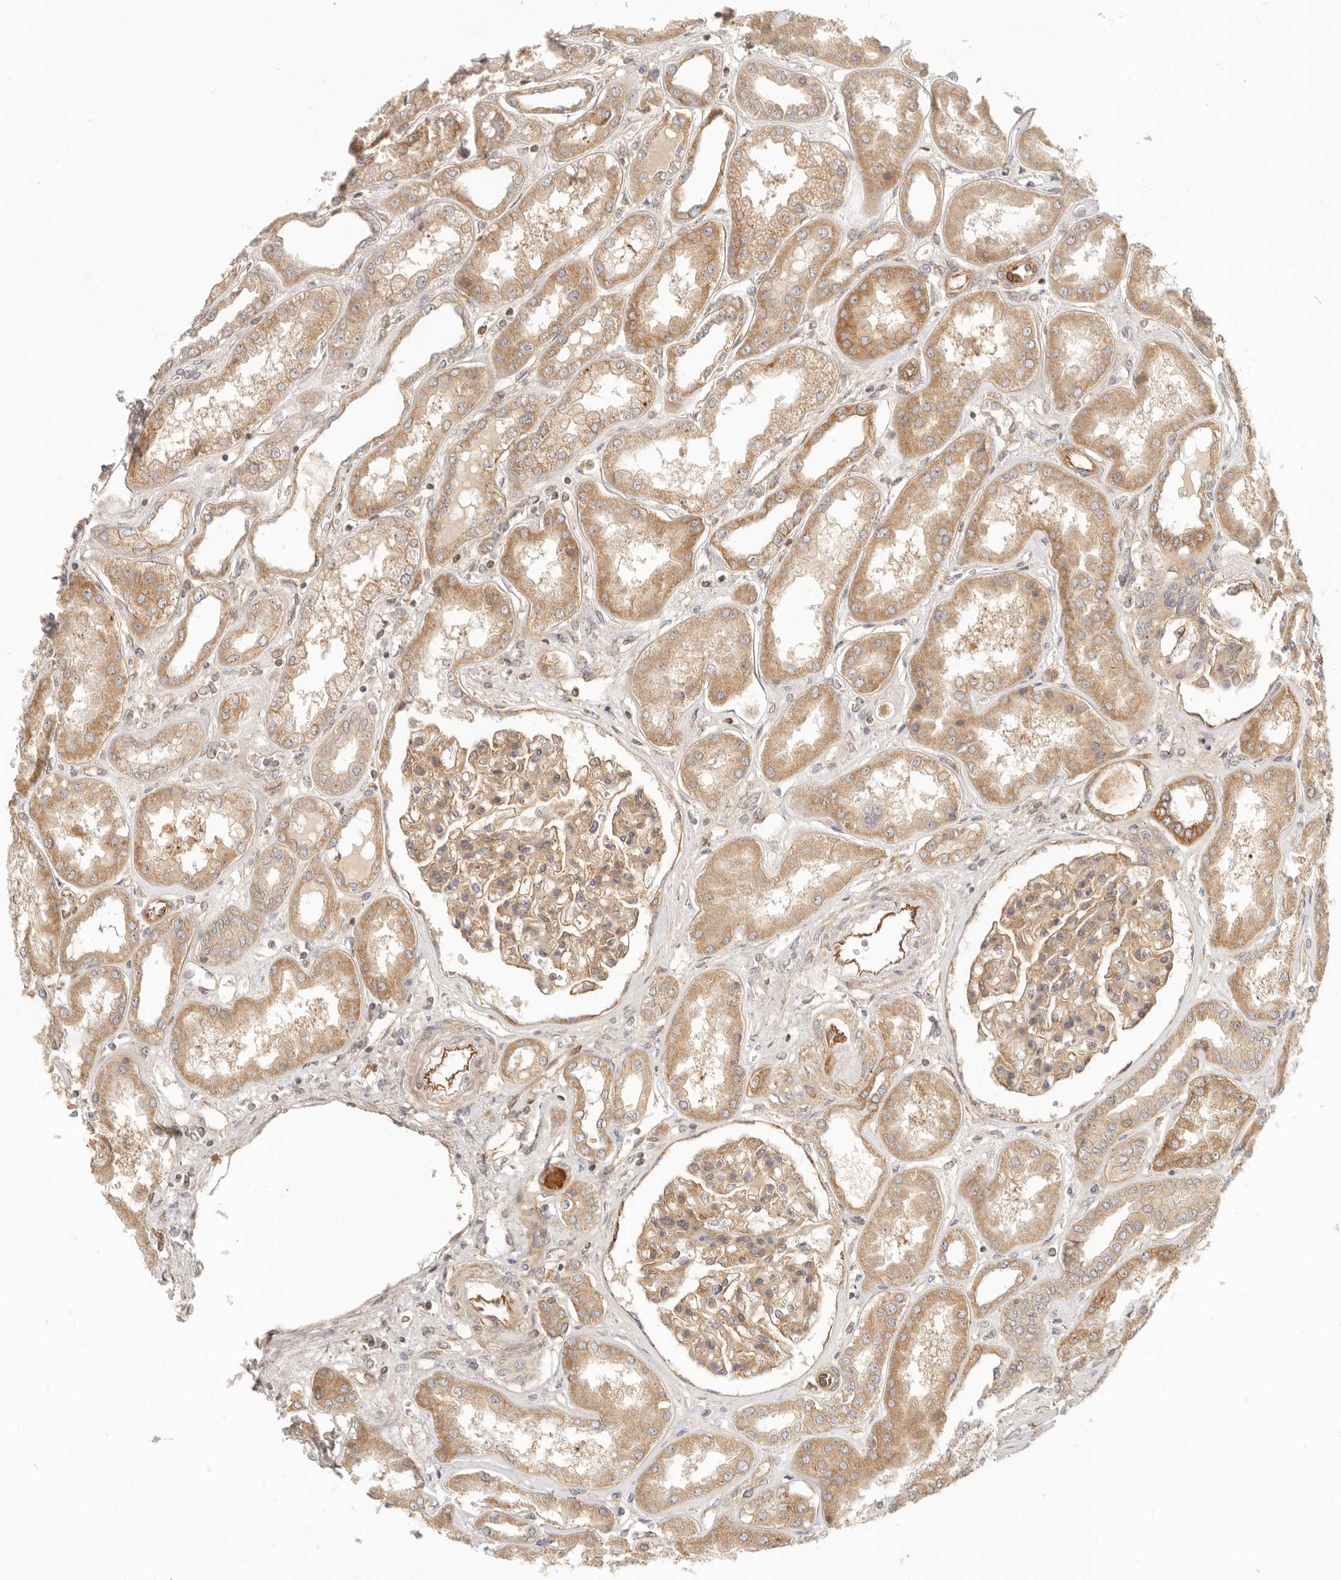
{"staining": {"intensity": "moderate", "quantity": ">75%", "location": "cytoplasmic/membranous"}, "tissue": "kidney", "cell_type": "Cells in glomeruli", "image_type": "normal", "snomed": [{"axis": "morphology", "description": "Normal tissue, NOS"}, {"axis": "topography", "description": "Kidney"}], "caption": "Immunohistochemistry (IHC) image of benign kidney: human kidney stained using immunohistochemistry reveals medium levels of moderate protein expression localized specifically in the cytoplasmic/membranous of cells in glomeruli, appearing as a cytoplasmic/membranous brown color.", "gene": "UFSP1", "patient": {"sex": "female", "age": 56}}